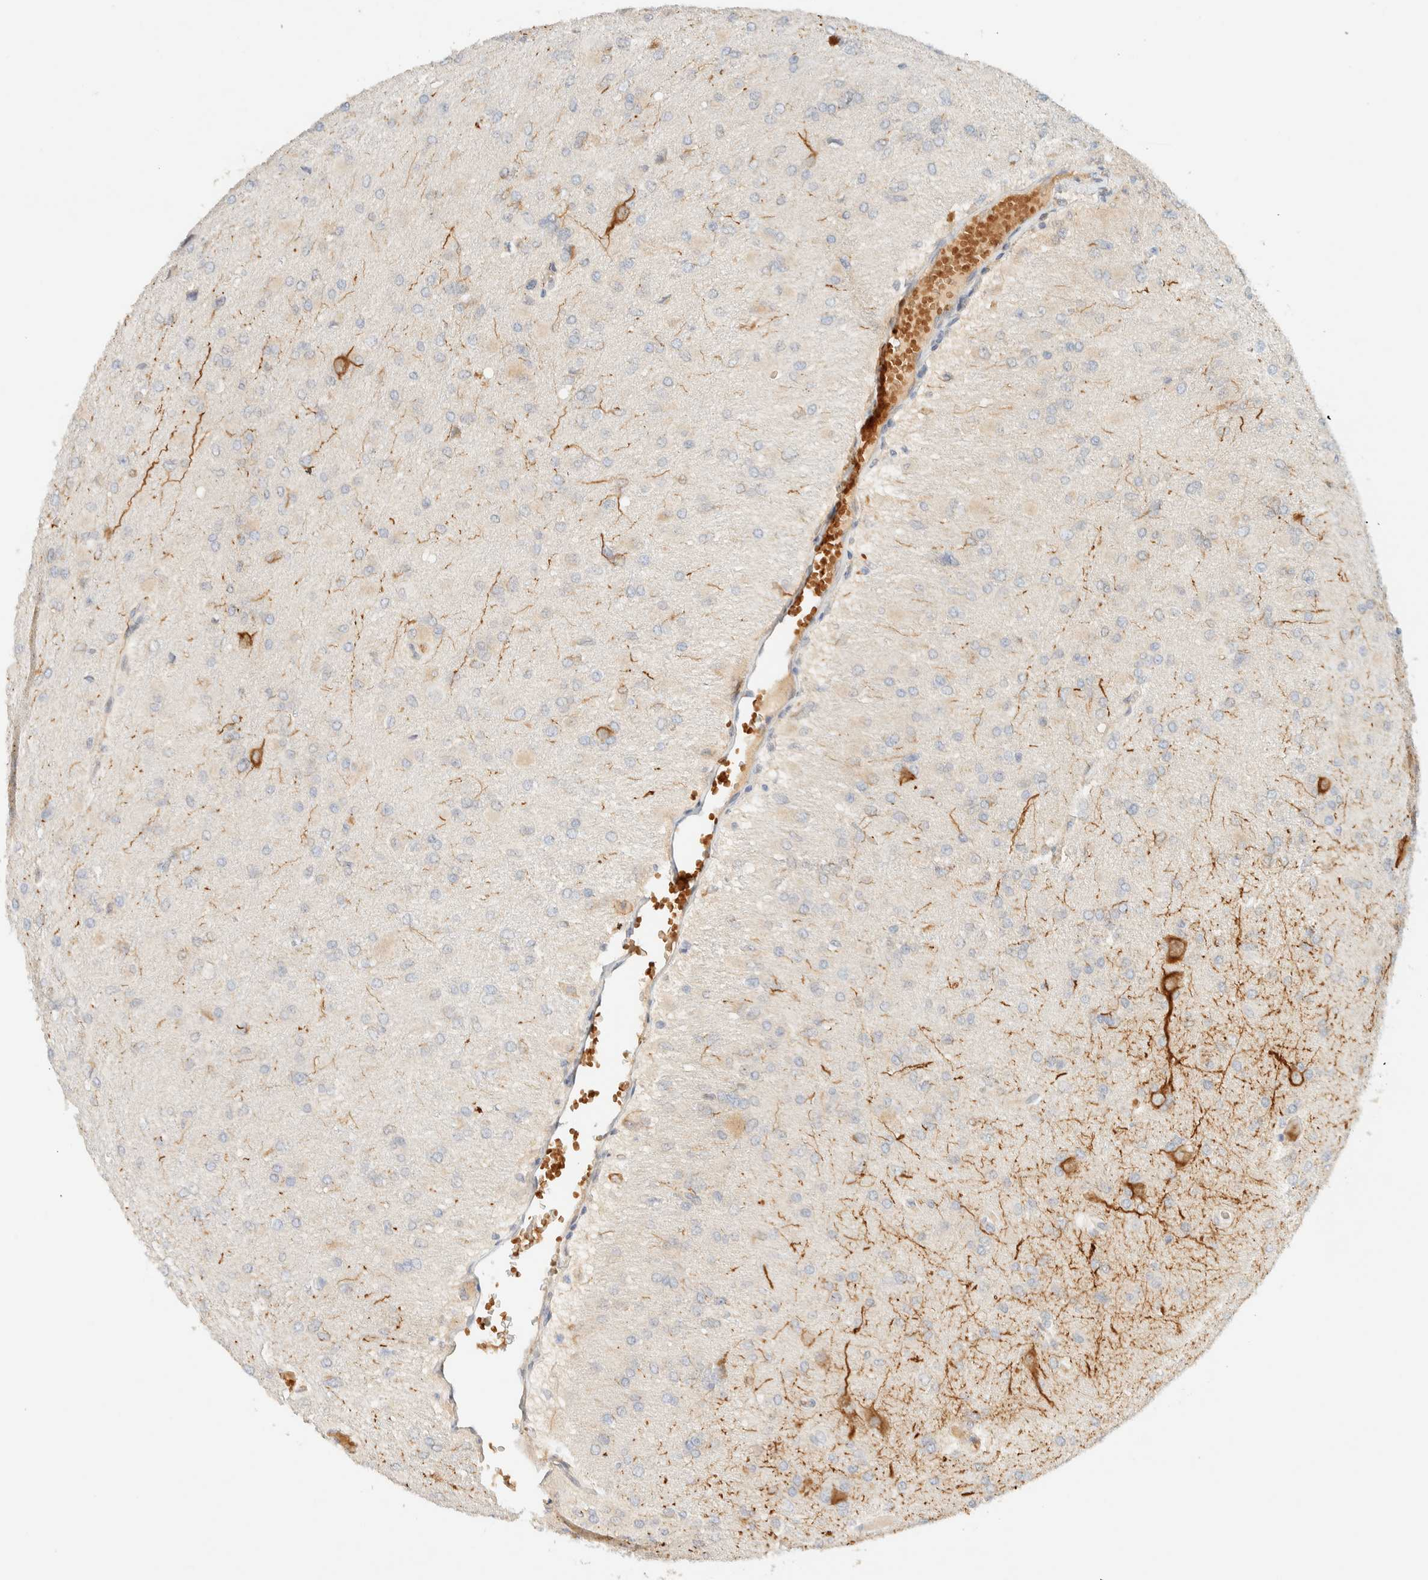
{"staining": {"intensity": "negative", "quantity": "none", "location": "none"}, "tissue": "glioma", "cell_type": "Tumor cells", "image_type": "cancer", "snomed": [{"axis": "morphology", "description": "Glioma, malignant, High grade"}, {"axis": "topography", "description": "Cerebral cortex"}], "caption": "High-grade glioma (malignant) was stained to show a protein in brown. There is no significant positivity in tumor cells. (Brightfield microscopy of DAB immunohistochemistry (IHC) at high magnification).", "gene": "TNK1", "patient": {"sex": "female", "age": 36}}